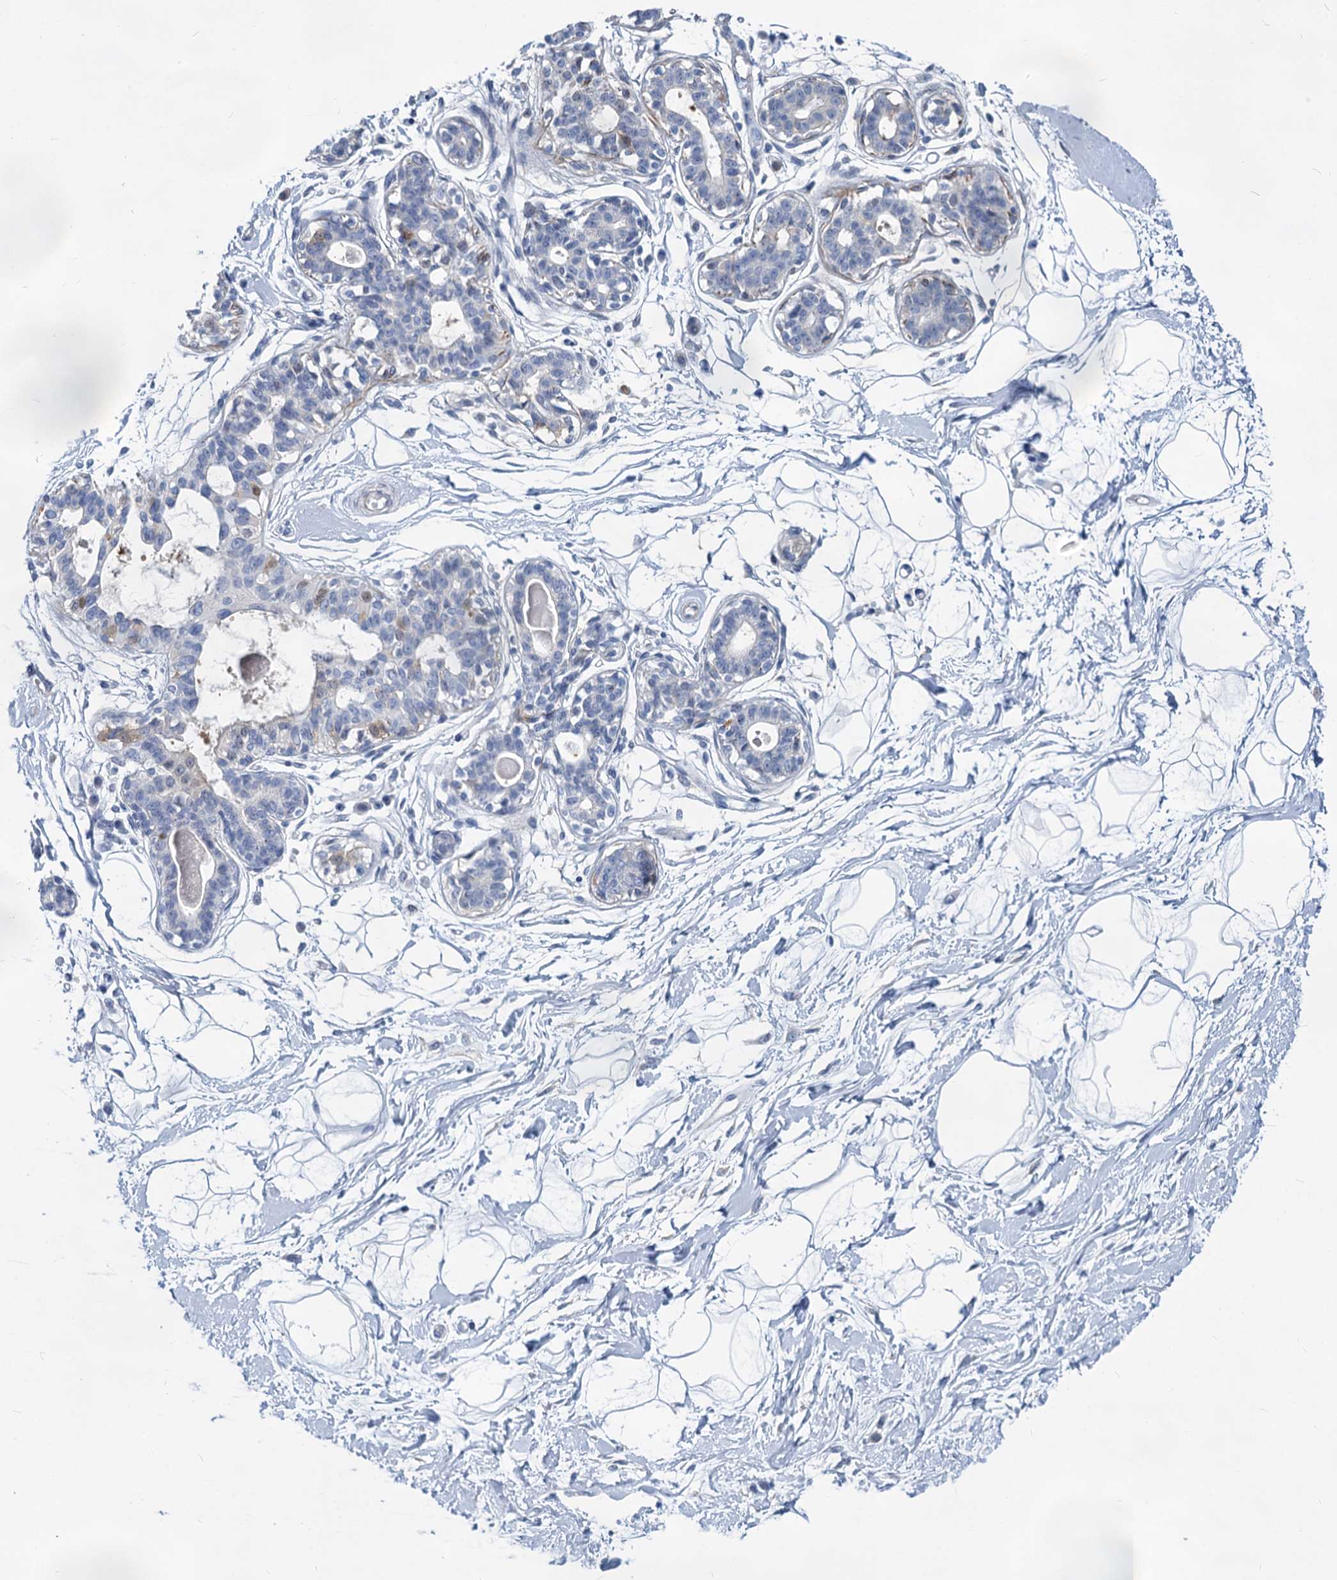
{"staining": {"intensity": "negative", "quantity": "none", "location": "none"}, "tissue": "breast", "cell_type": "Adipocytes", "image_type": "normal", "snomed": [{"axis": "morphology", "description": "Normal tissue, NOS"}, {"axis": "topography", "description": "Breast"}], "caption": "This is a micrograph of immunohistochemistry staining of benign breast, which shows no expression in adipocytes.", "gene": "GSTM3", "patient": {"sex": "female", "age": 45}}